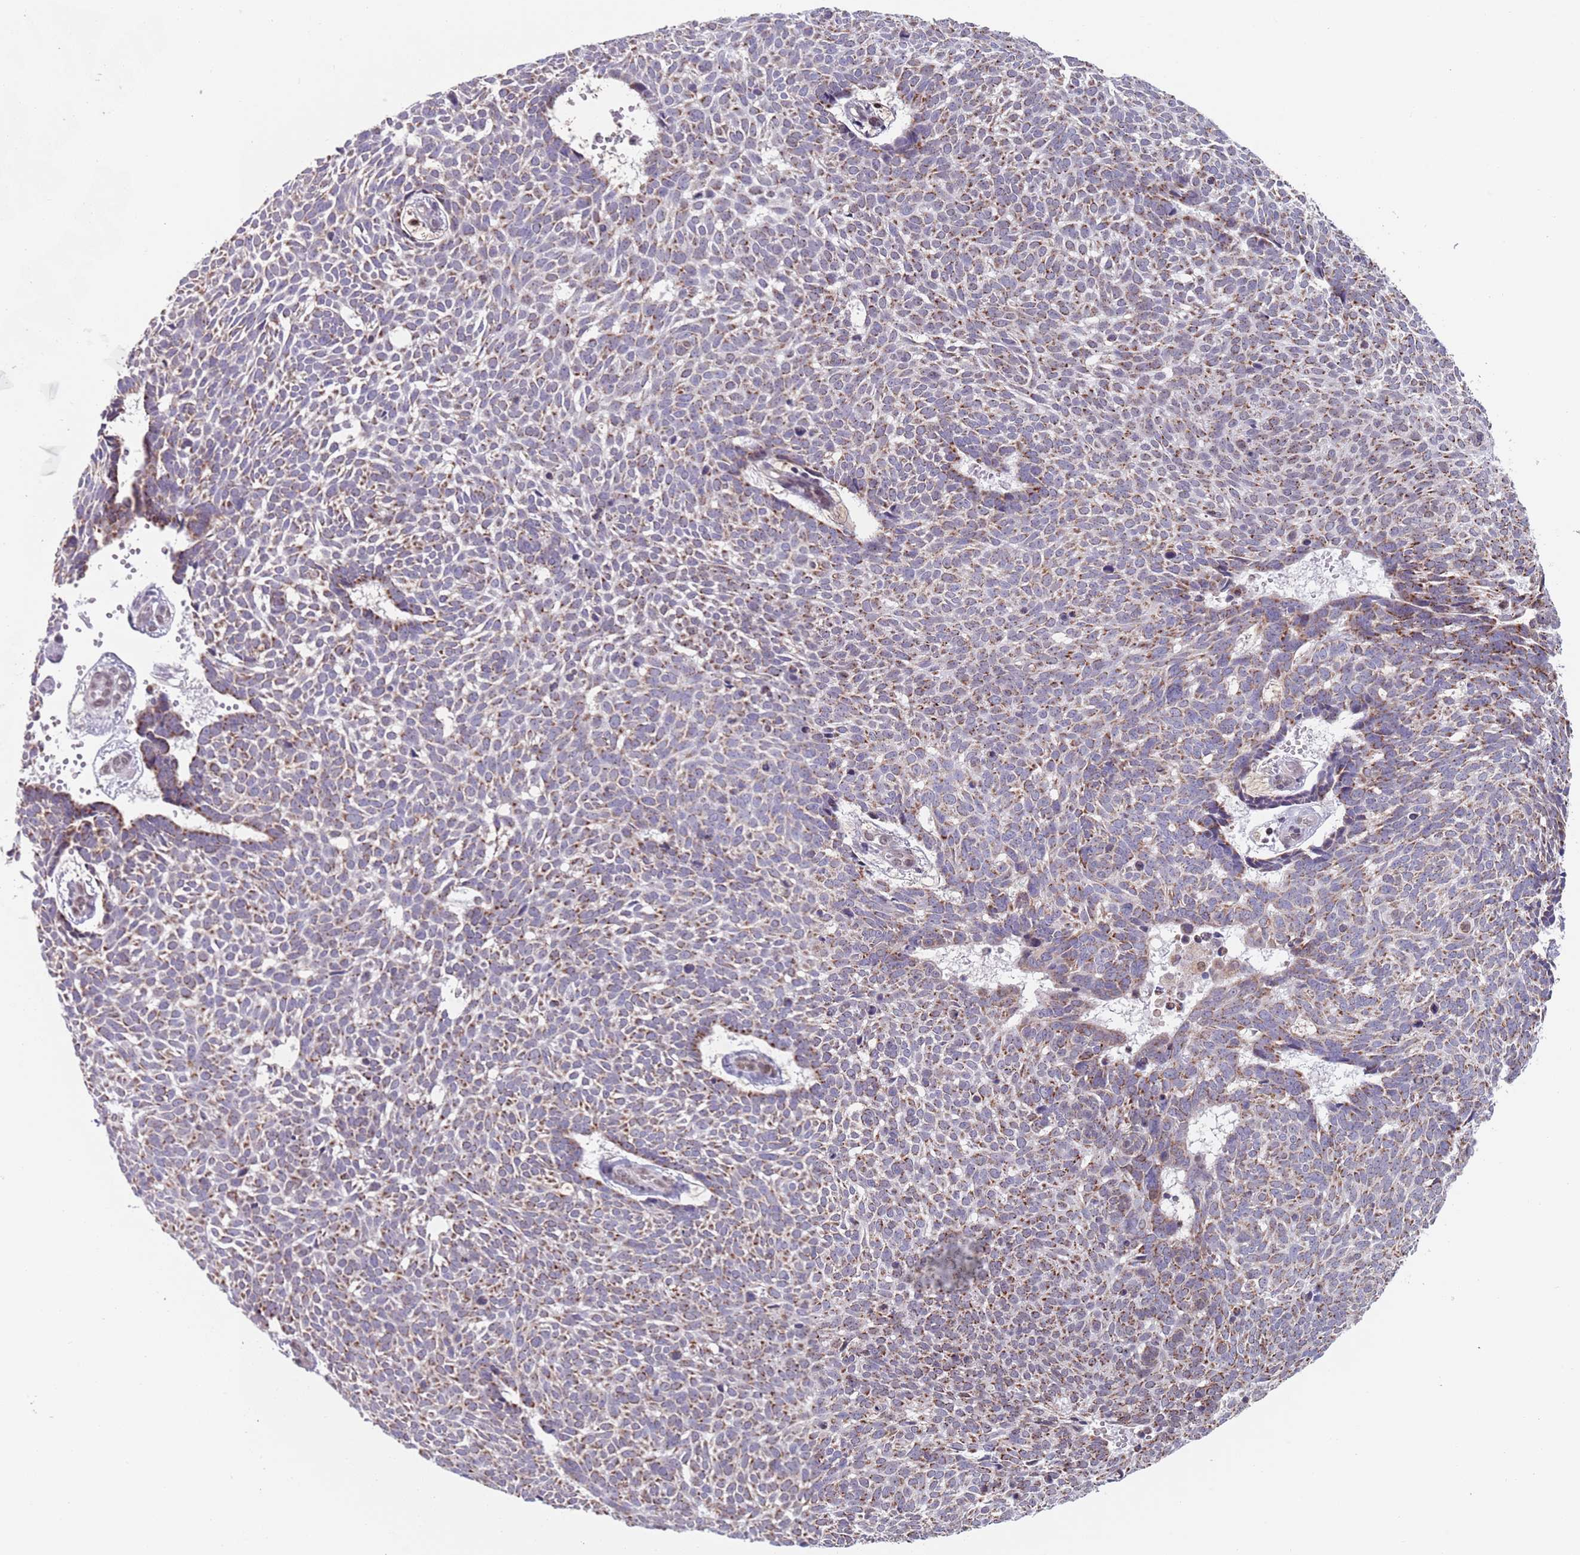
{"staining": {"intensity": "moderate", "quantity": ">75%", "location": "cytoplasmic/membranous"}, "tissue": "skin cancer", "cell_type": "Tumor cells", "image_type": "cancer", "snomed": [{"axis": "morphology", "description": "Basal cell carcinoma"}, {"axis": "topography", "description": "Skin"}], "caption": "About >75% of tumor cells in skin basal cell carcinoma exhibit moderate cytoplasmic/membranous protein staining as visualized by brown immunohistochemical staining.", "gene": "MFSD12", "patient": {"sex": "male", "age": 61}}